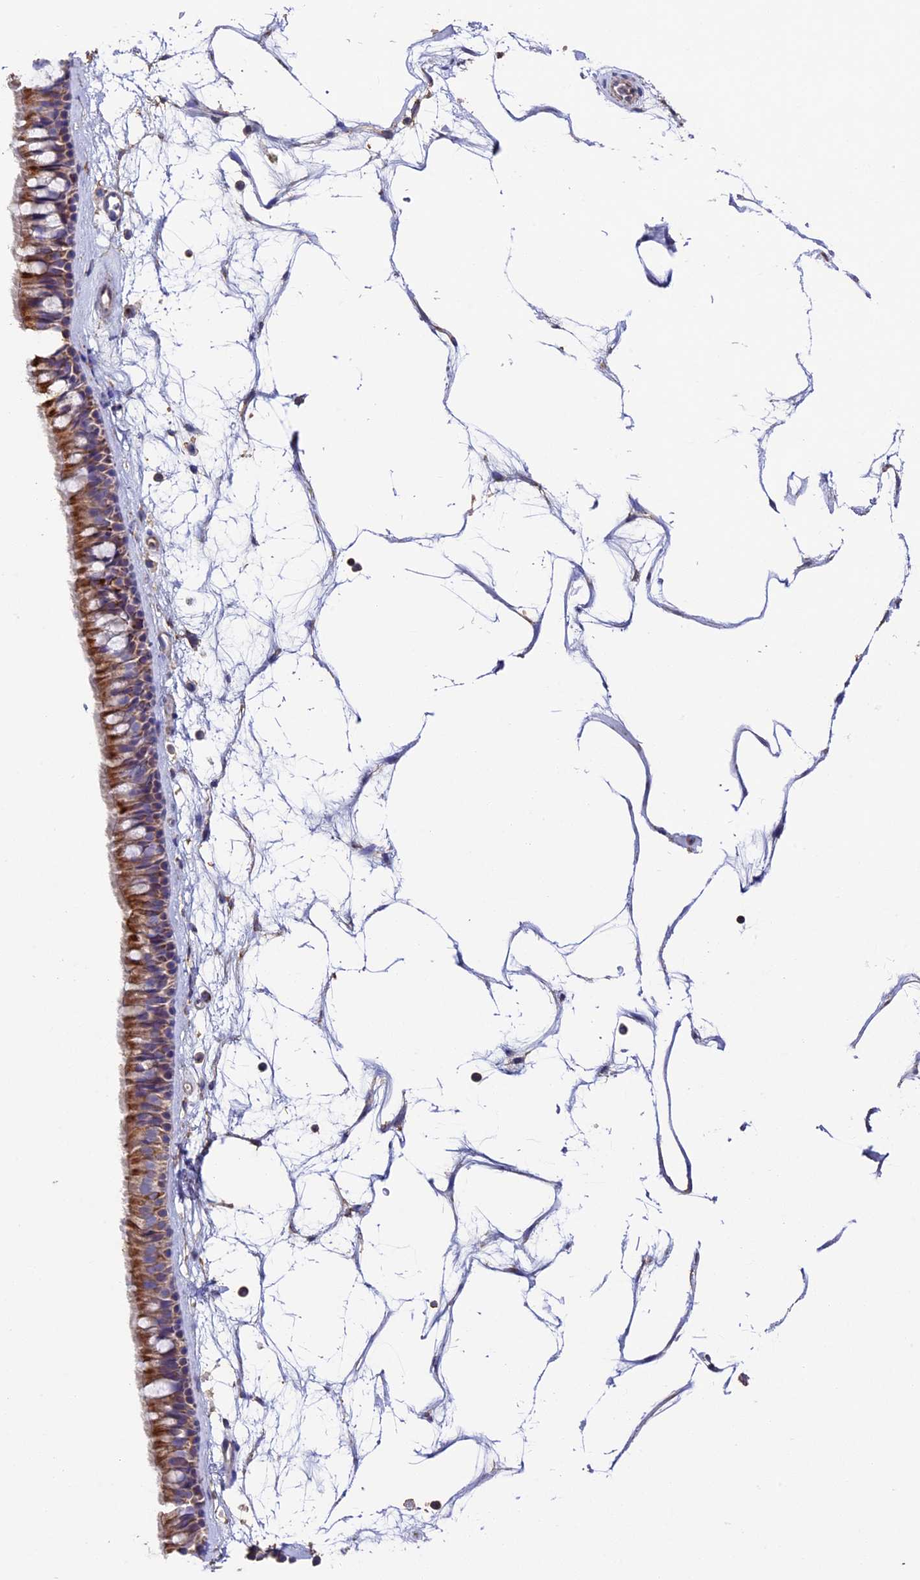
{"staining": {"intensity": "moderate", "quantity": ">75%", "location": "cytoplasmic/membranous"}, "tissue": "nasopharynx", "cell_type": "Respiratory epithelial cells", "image_type": "normal", "snomed": [{"axis": "morphology", "description": "Normal tissue, NOS"}, {"axis": "topography", "description": "Nasopharynx"}], "caption": "Moderate cytoplasmic/membranous expression for a protein is seen in approximately >75% of respiratory epithelial cells of normal nasopharynx using immunohistochemistry.", "gene": "ADAT1", "patient": {"sex": "male", "age": 64}}